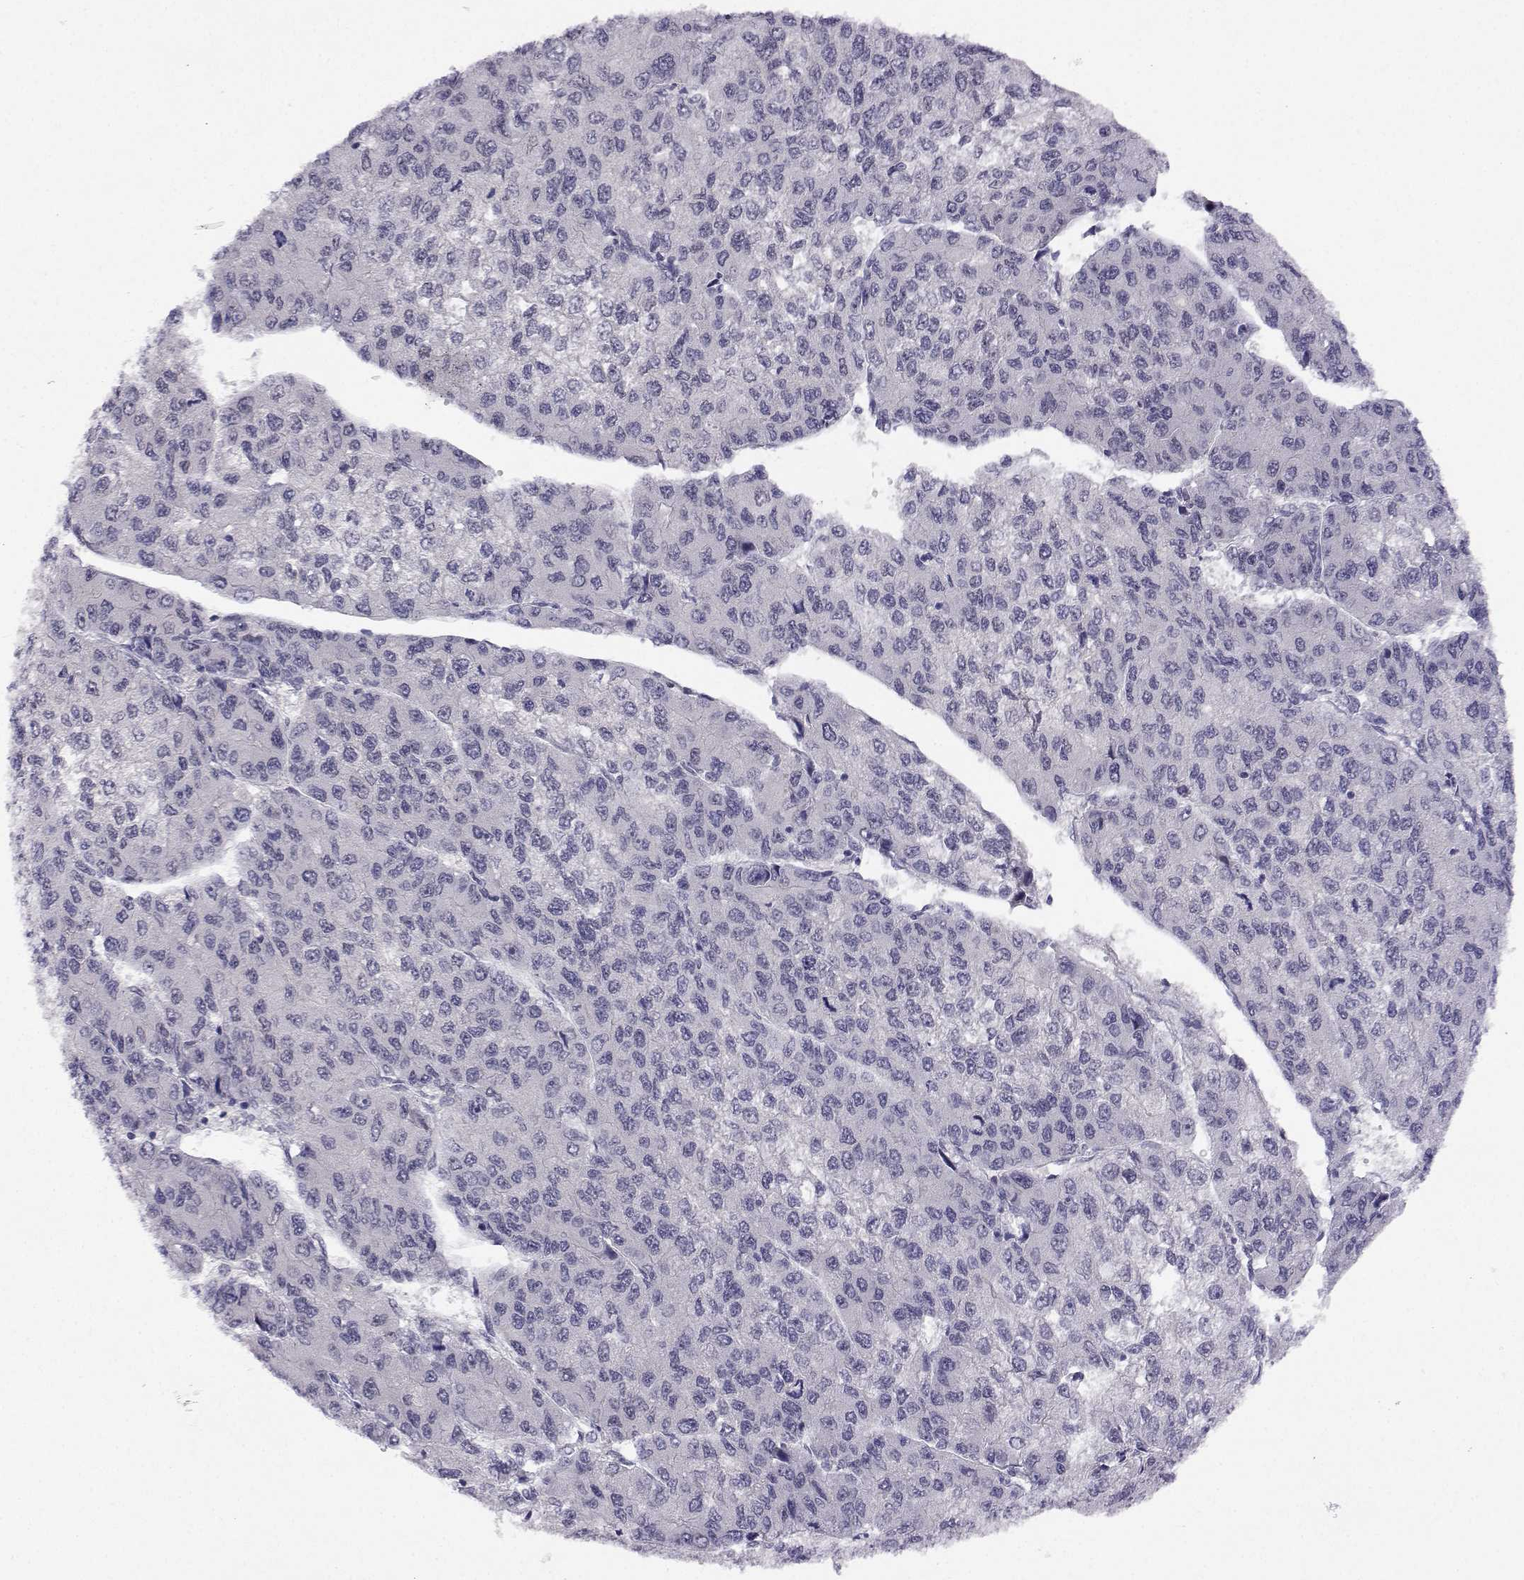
{"staining": {"intensity": "negative", "quantity": "none", "location": "none"}, "tissue": "liver cancer", "cell_type": "Tumor cells", "image_type": "cancer", "snomed": [{"axis": "morphology", "description": "Carcinoma, Hepatocellular, NOS"}, {"axis": "topography", "description": "Liver"}], "caption": "This is an immunohistochemistry (IHC) image of hepatocellular carcinoma (liver). There is no staining in tumor cells.", "gene": "MED26", "patient": {"sex": "female", "age": 66}}